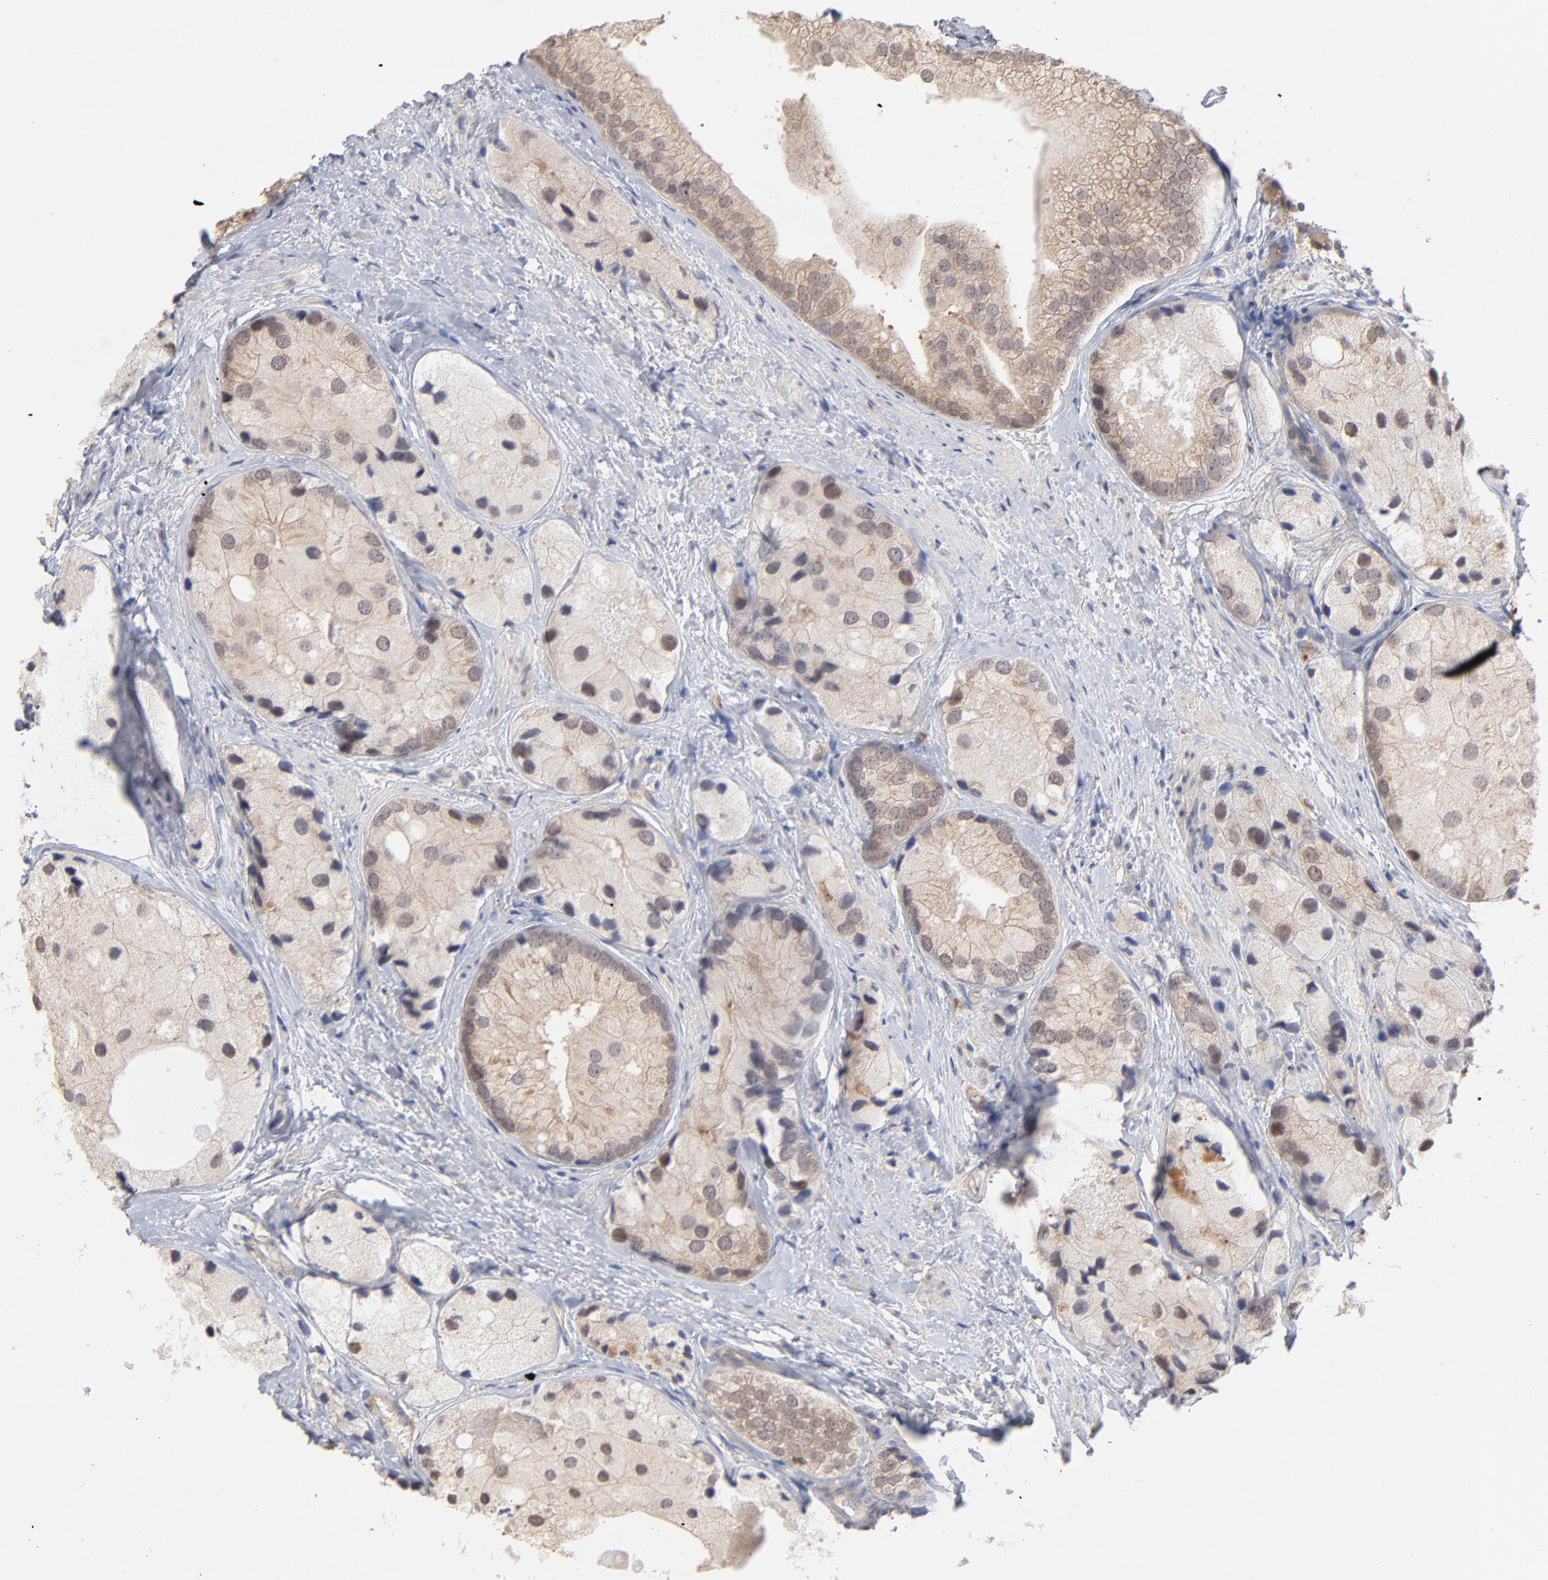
{"staining": {"intensity": "weak", "quantity": ">75%", "location": "cytoplasmic/membranous"}, "tissue": "prostate cancer", "cell_type": "Tumor cells", "image_type": "cancer", "snomed": [{"axis": "morphology", "description": "Adenocarcinoma, Low grade"}, {"axis": "topography", "description": "Prostate"}], "caption": "Immunohistochemistry (IHC) (DAB) staining of human prostate adenocarcinoma (low-grade) demonstrates weak cytoplasmic/membranous protein staining in approximately >75% of tumor cells. (brown staining indicates protein expression, while blue staining denotes nuclei).", "gene": "IVNS1ABP", "patient": {"sex": "male", "age": 69}}